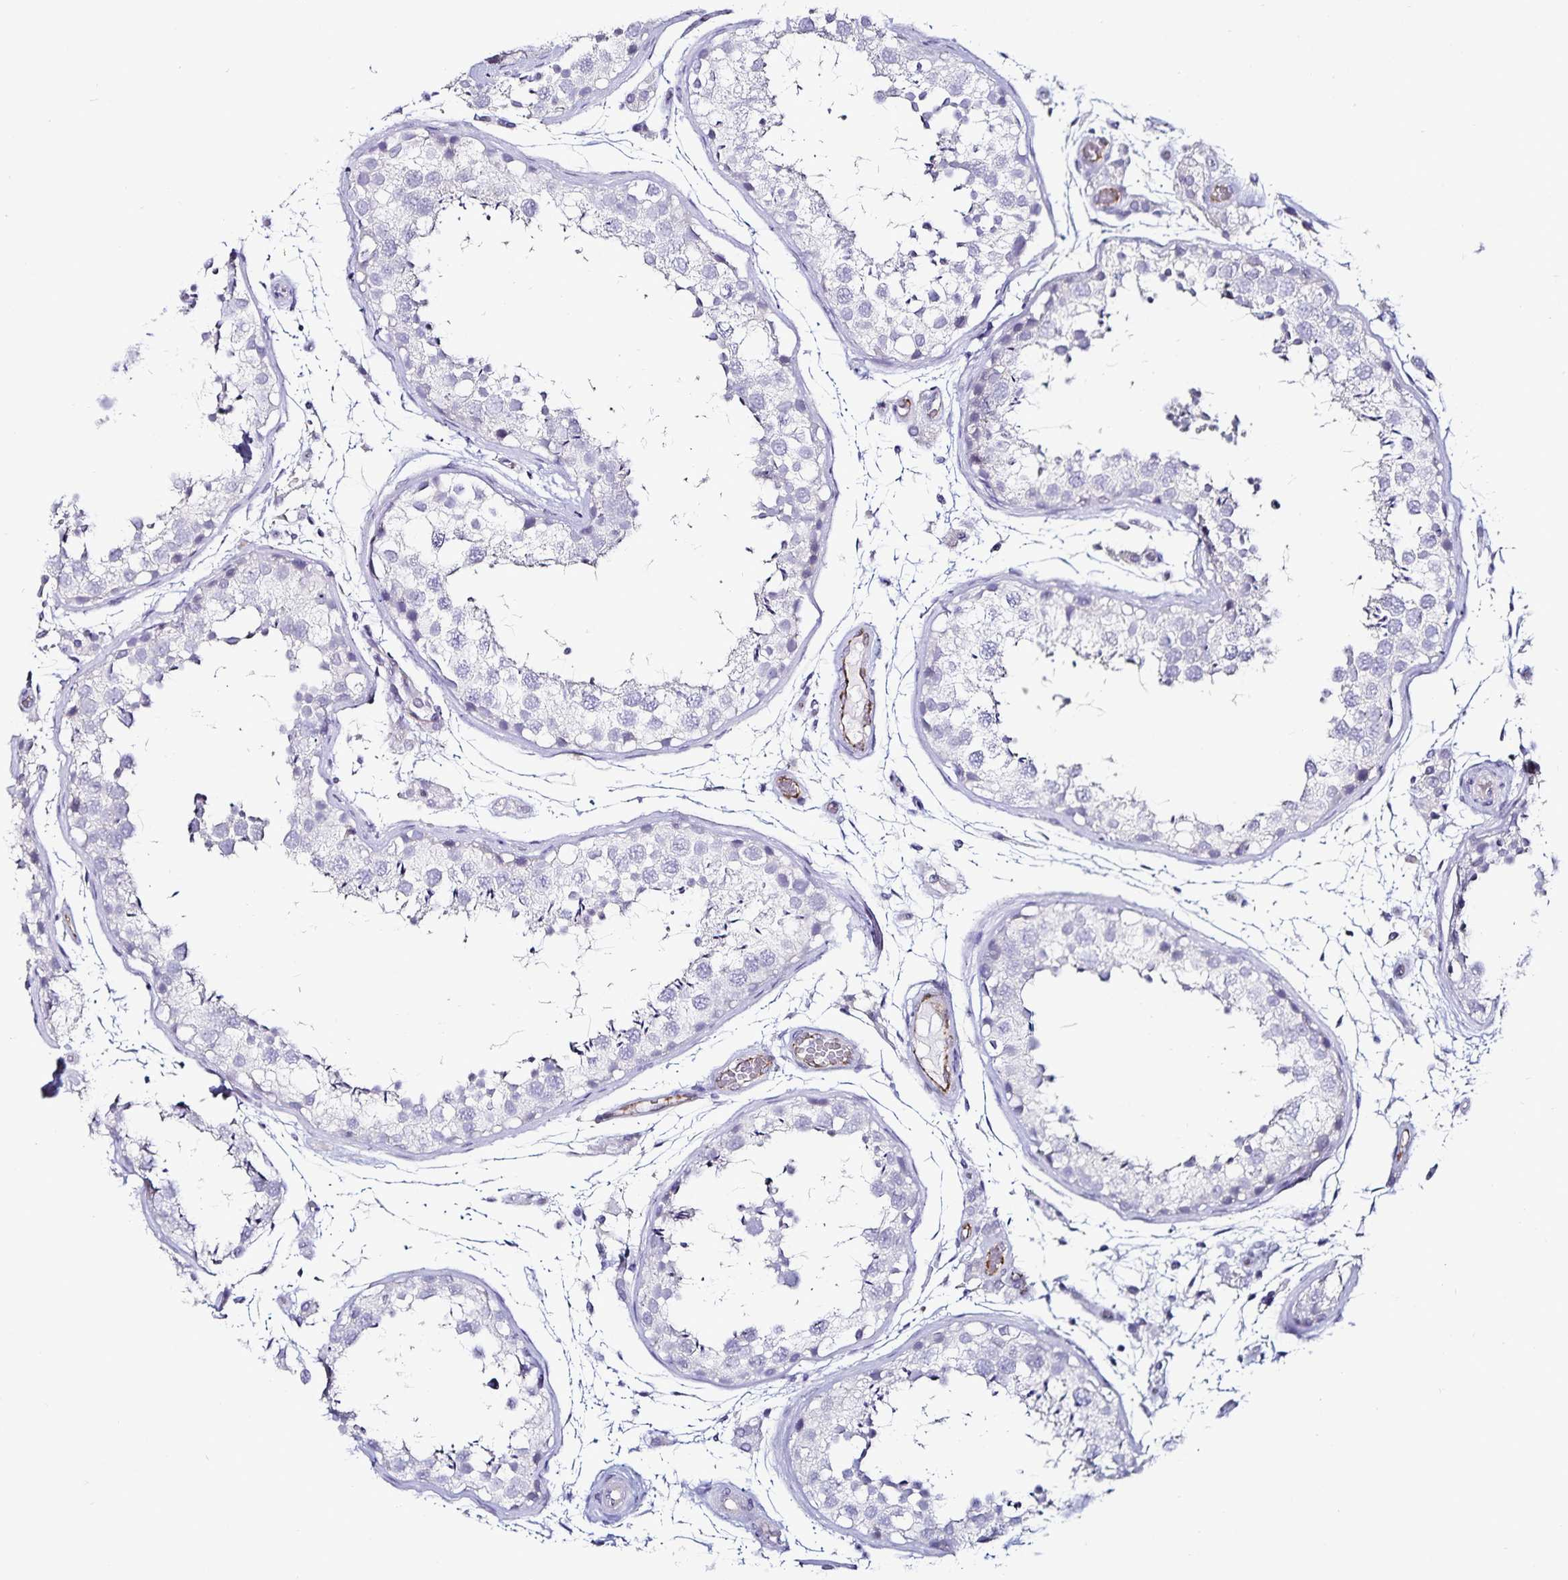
{"staining": {"intensity": "negative", "quantity": "none", "location": "none"}, "tissue": "testis", "cell_type": "Cells in seminiferous ducts", "image_type": "normal", "snomed": [{"axis": "morphology", "description": "Normal tissue, NOS"}, {"axis": "topography", "description": "Testis"}], "caption": "This is an IHC histopathology image of unremarkable human testis. There is no expression in cells in seminiferous ducts.", "gene": "TSPAN7", "patient": {"sex": "male", "age": 29}}